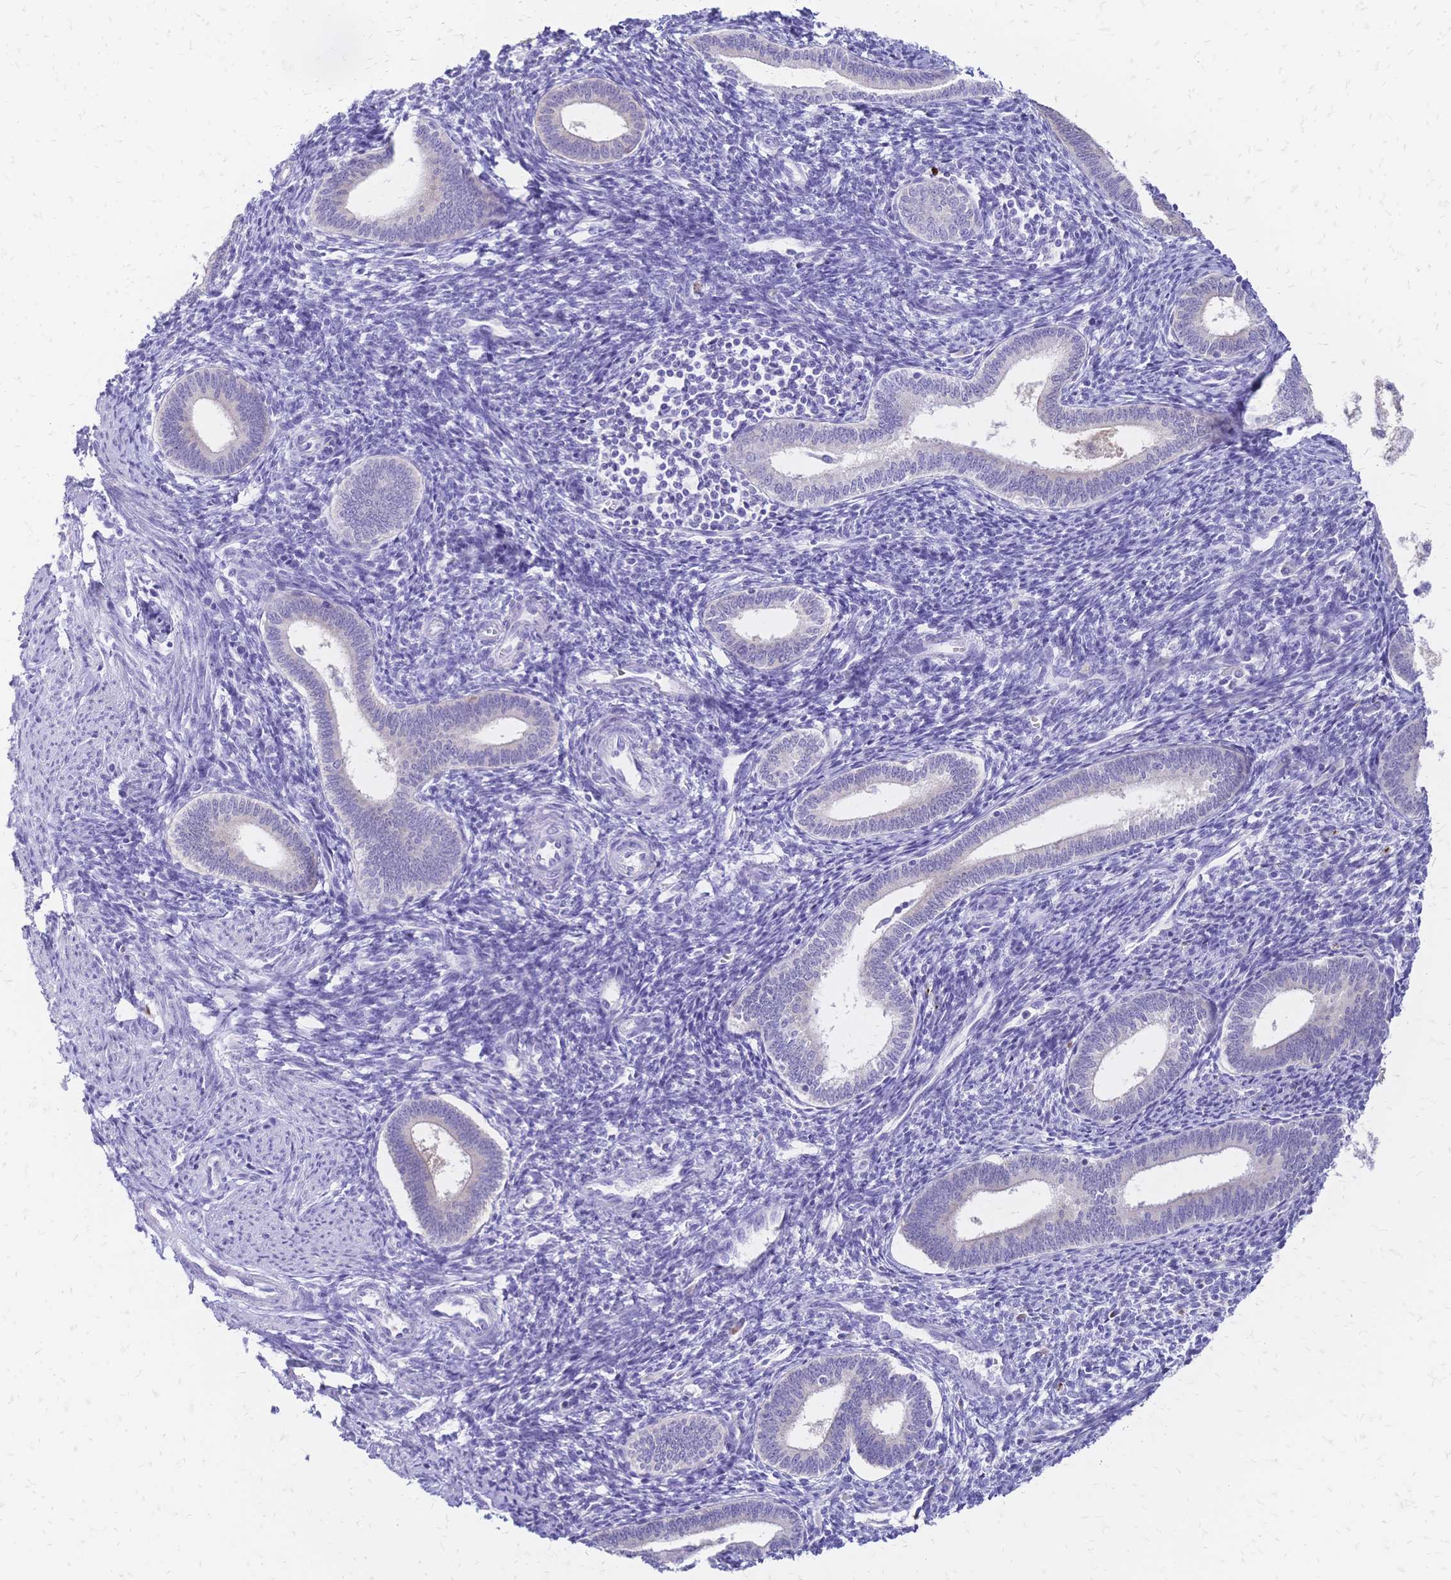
{"staining": {"intensity": "negative", "quantity": "none", "location": "none"}, "tissue": "endometrium", "cell_type": "Cells in endometrial stroma", "image_type": "normal", "snomed": [{"axis": "morphology", "description": "Normal tissue, NOS"}, {"axis": "topography", "description": "Endometrium"}], "caption": "Benign endometrium was stained to show a protein in brown. There is no significant positivity in cells in endometrial stroma. (Immunohistochemistry (ihc), brightfield microscopy, high magnification).", "gene": "GRB7", "patient": {"sex": "female", "age": 41}}